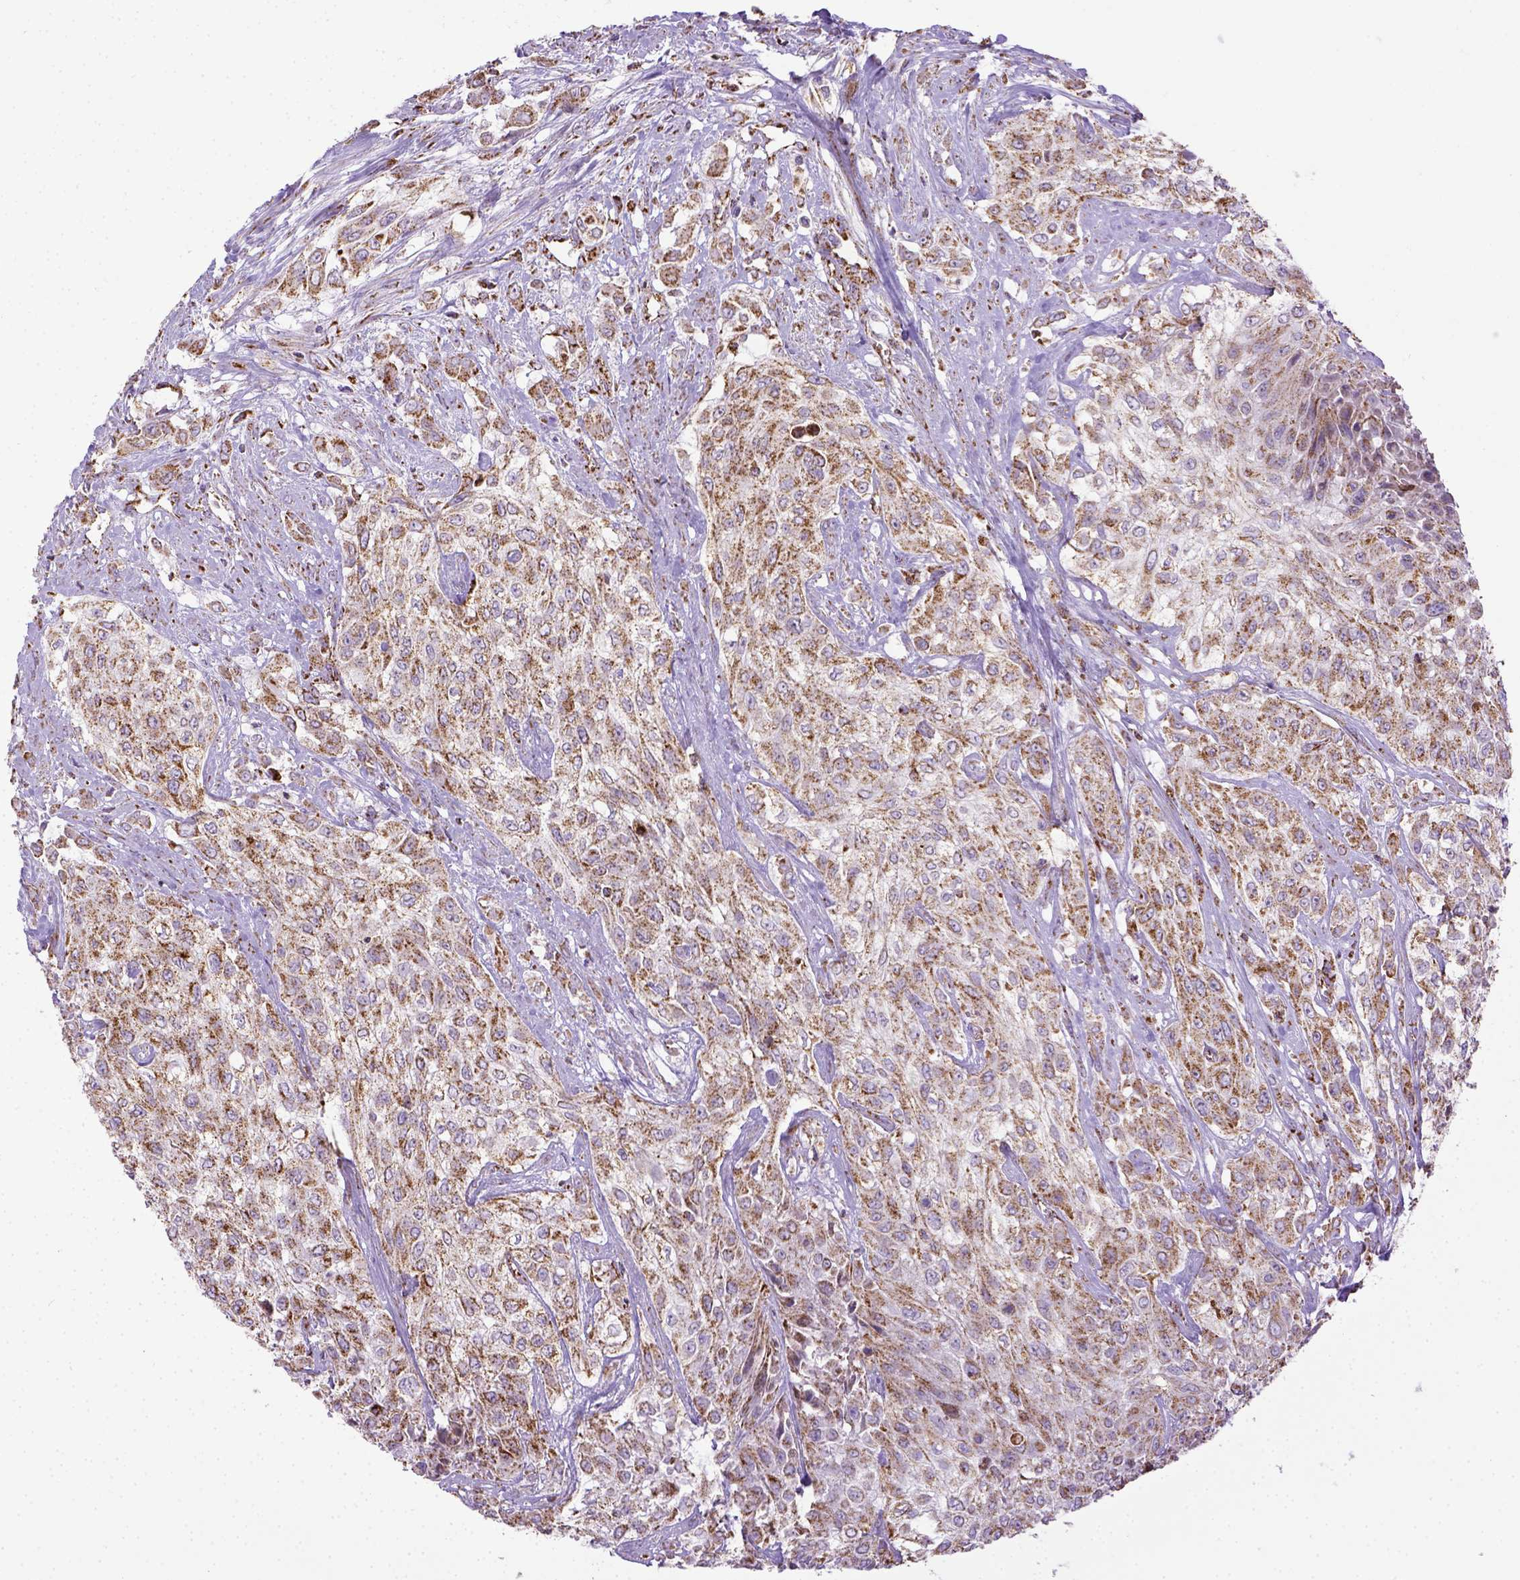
{"staining": {"intensity": "moderate", "quantity": ">75%", "location": "cytoplasmic/membranous"}, "tissue": "urothelial cancer", "cell_type": "Tumor cells", "image_type": "cancer", "snomed": [{"axis": "morphology", "description": "Urothelial carcinoma, High grade"}, {"axis": "topography", "description": "Urinary bladder"}], "caption": "Urothelial cancer stained for a protein (brown) displays moderate cytoplasmic/membranous positive staining in approximately >75% of tumor cells.", "gene": "MT-CO1", "patient": {"sex": "male", "age": 57}}